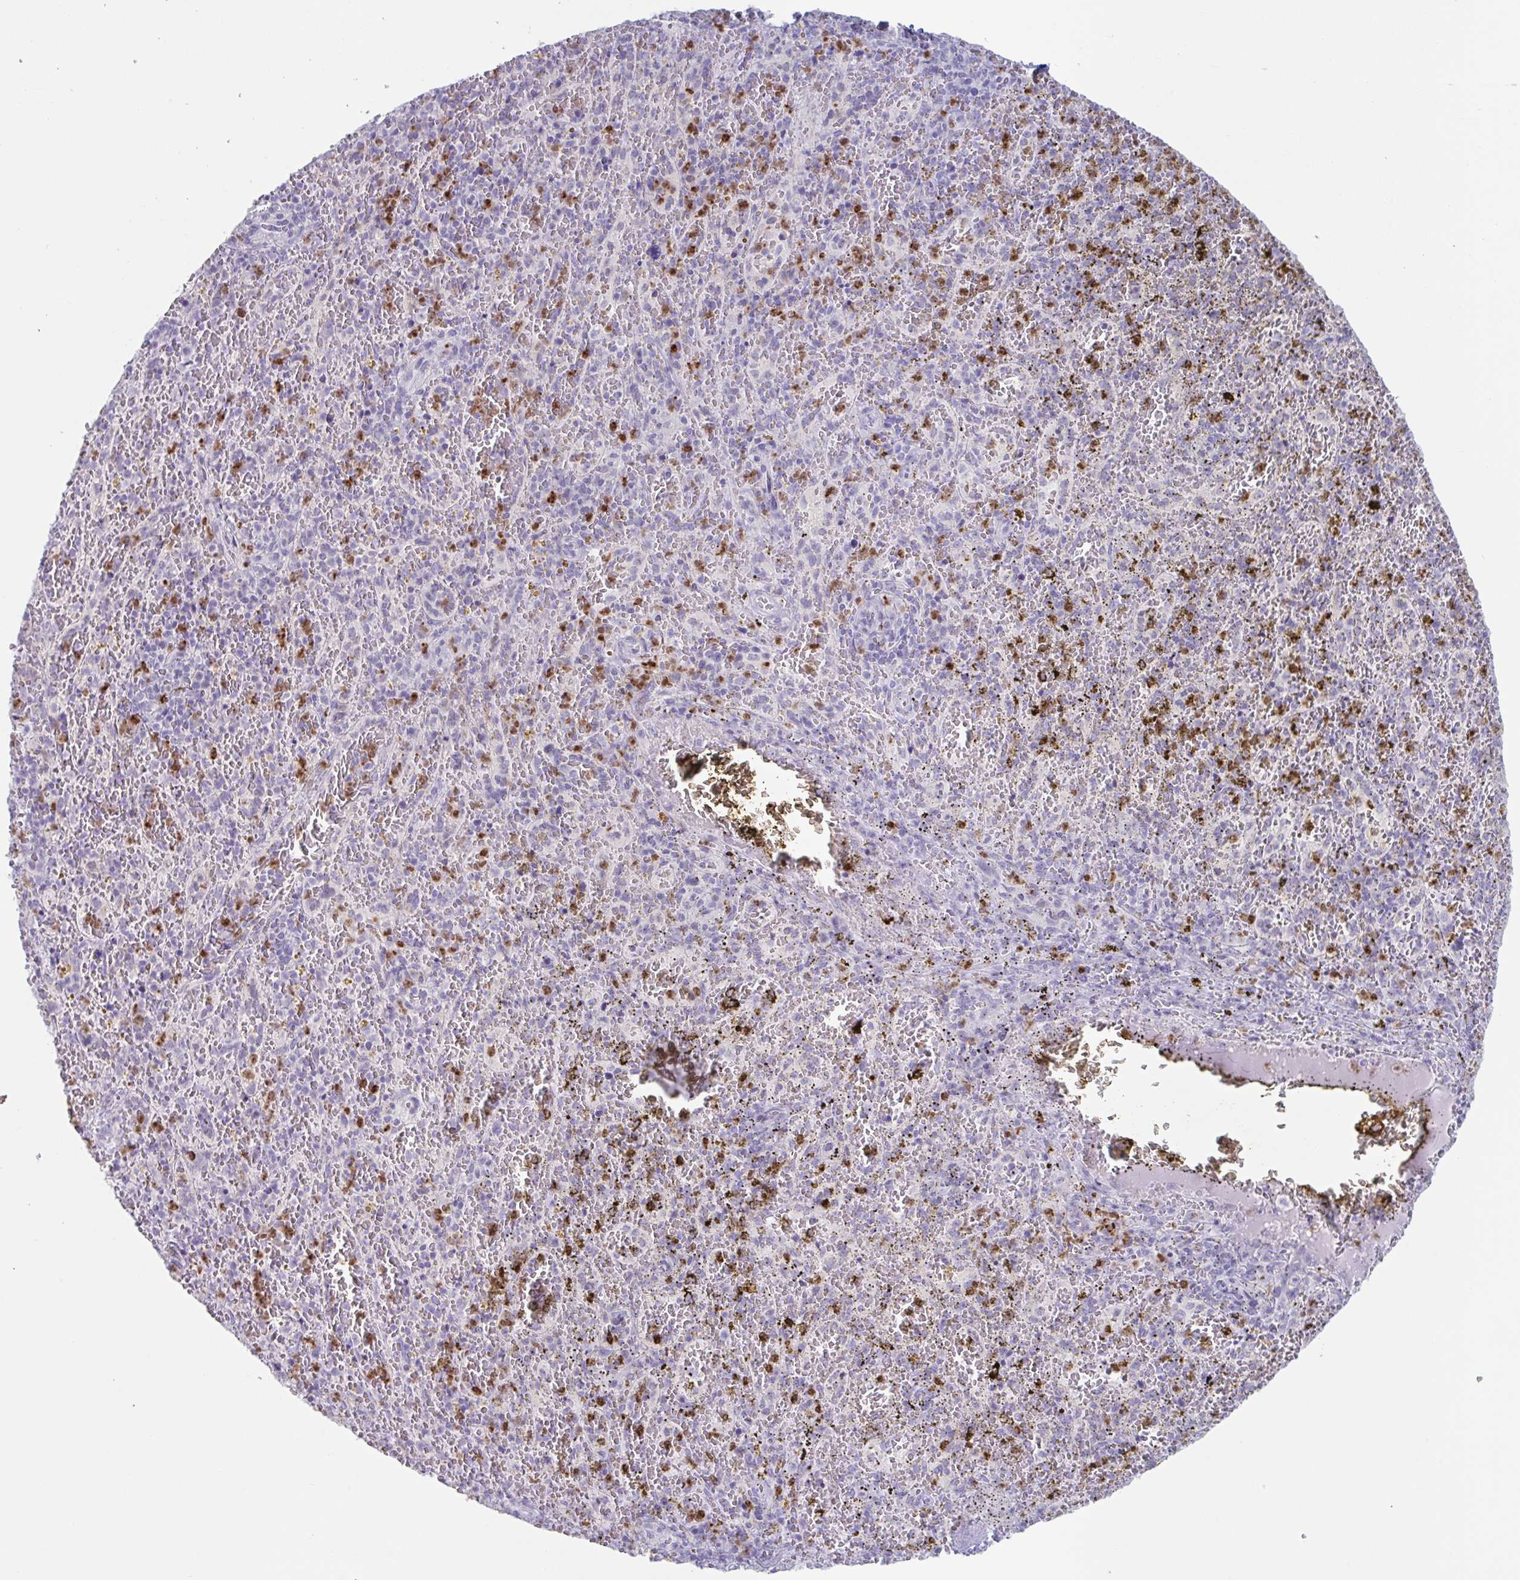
{"staining": {"intensity": "strong", "quantity": "<25%", "location": "cytoplasmic/membranous"}, "tissue": "spleen", "cell_type": "Cells in red pulp", "image_type": "normal", "snomed": [{"axis": "morphology", "description": "Normal tissue, NOS"}, {"axis": "topography", "description": "Spleen"}], "caption": "This image shows IHC staining of unremarkable spleen, with medium strong cytoplasmic/membranous positivity in about <25% of cells in red pulp.", "gene": "CYP4F11", "patient": {"sex": "female", "age": 50}}